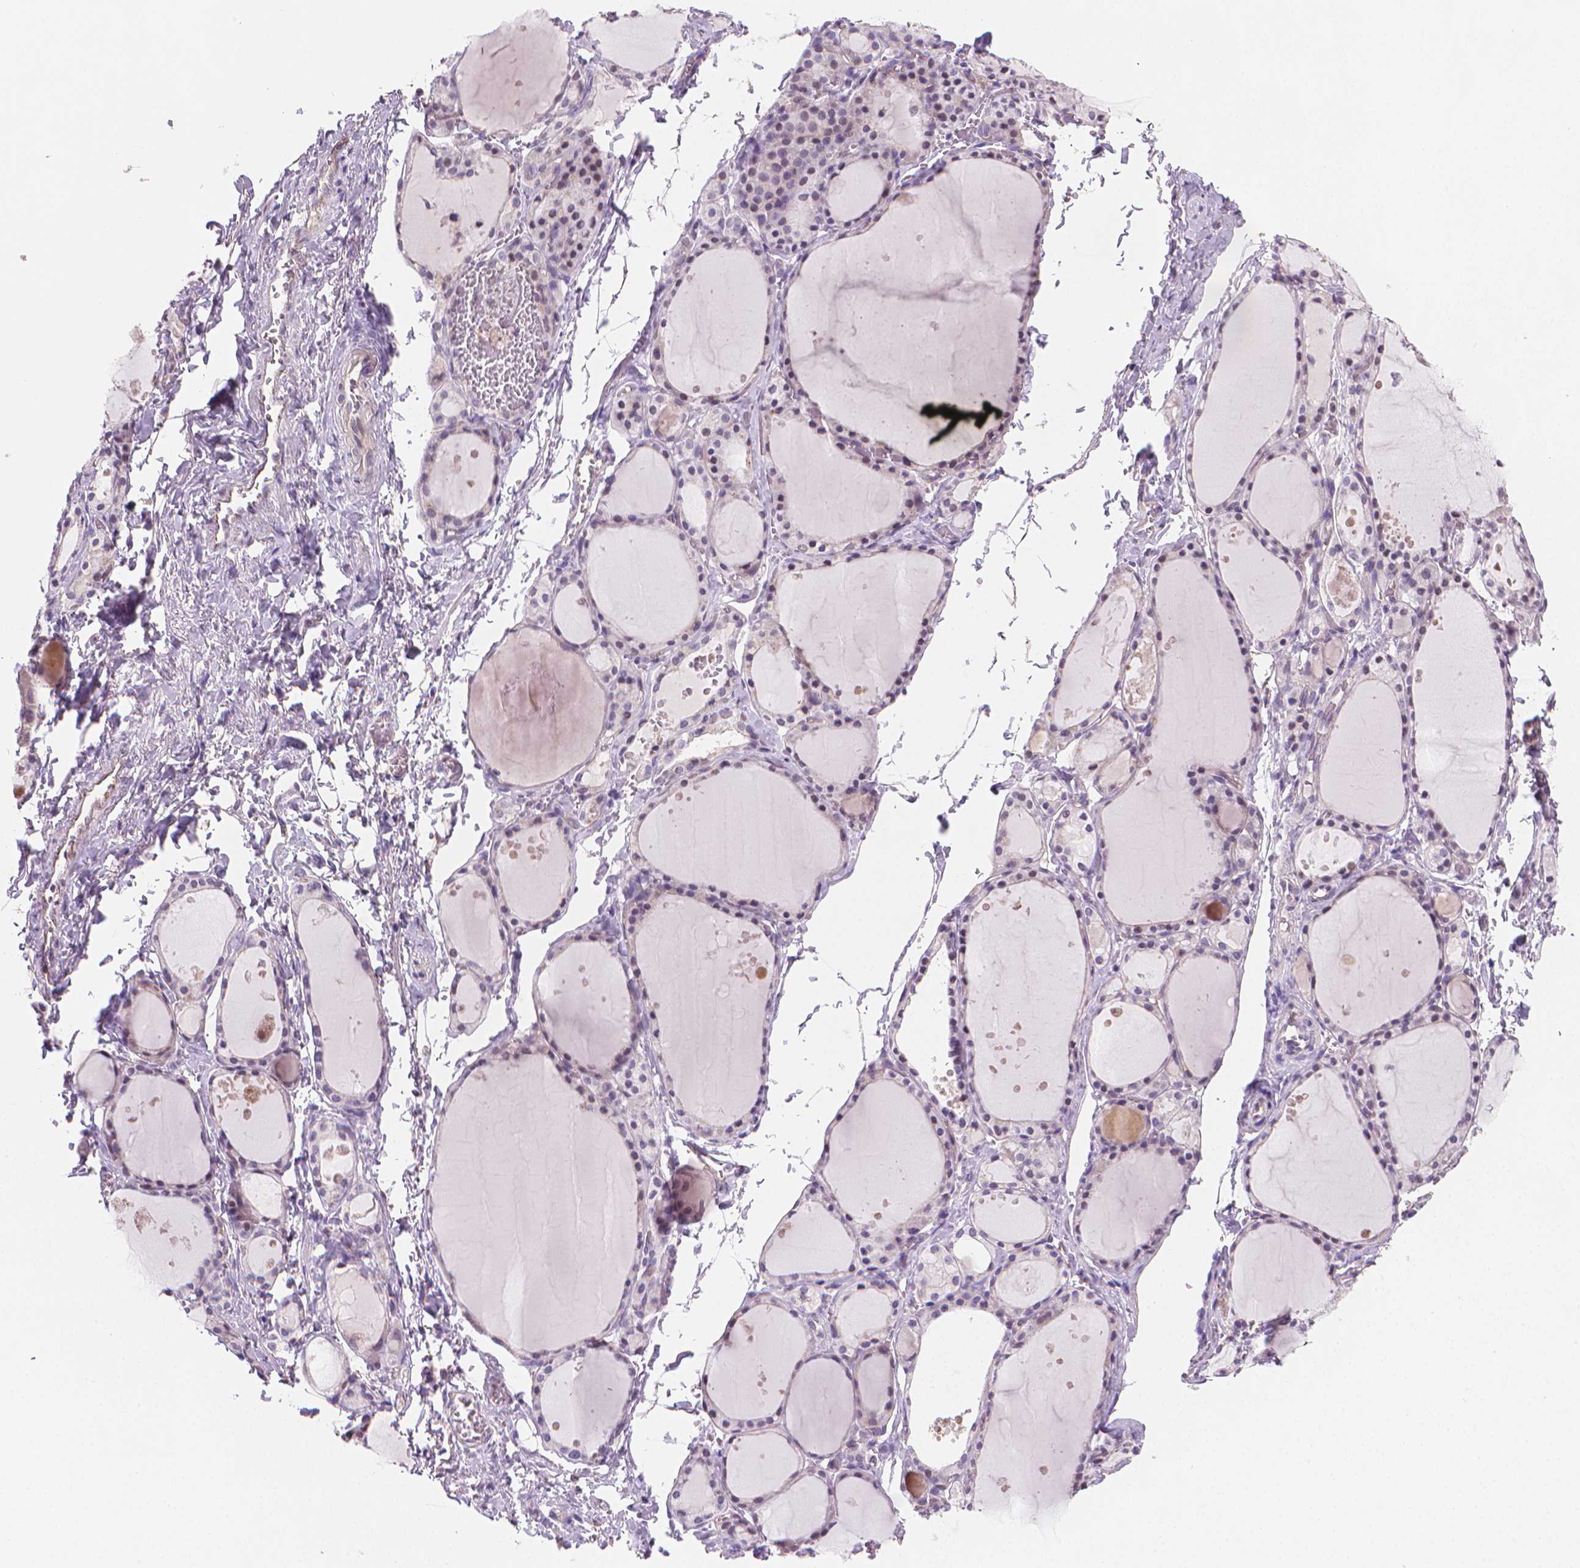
{"staining": {"intensity": "negative", "quantity": "none", "location": "none"}, "tissue": "thyroid gland", "cell_type": "Glandular cells", "image_type": "normal", "snomed": [{"axis": "morphology", "description": "Normal tissue, NOS"}, {"axis": "topography", "description": "Thyroid gland"}], "caption": "Immunohistochemistry image of benign thyroid gland: thyroid gland stained with DAB (3,3'-diaminobenzidine) displays no significant protein expression in glandular cells. (DAB immunohistochemistry (IHC) with hematoxylin counter stain).", "gene": "CLXN", "patient": {"sex": "male", "age": 68}}